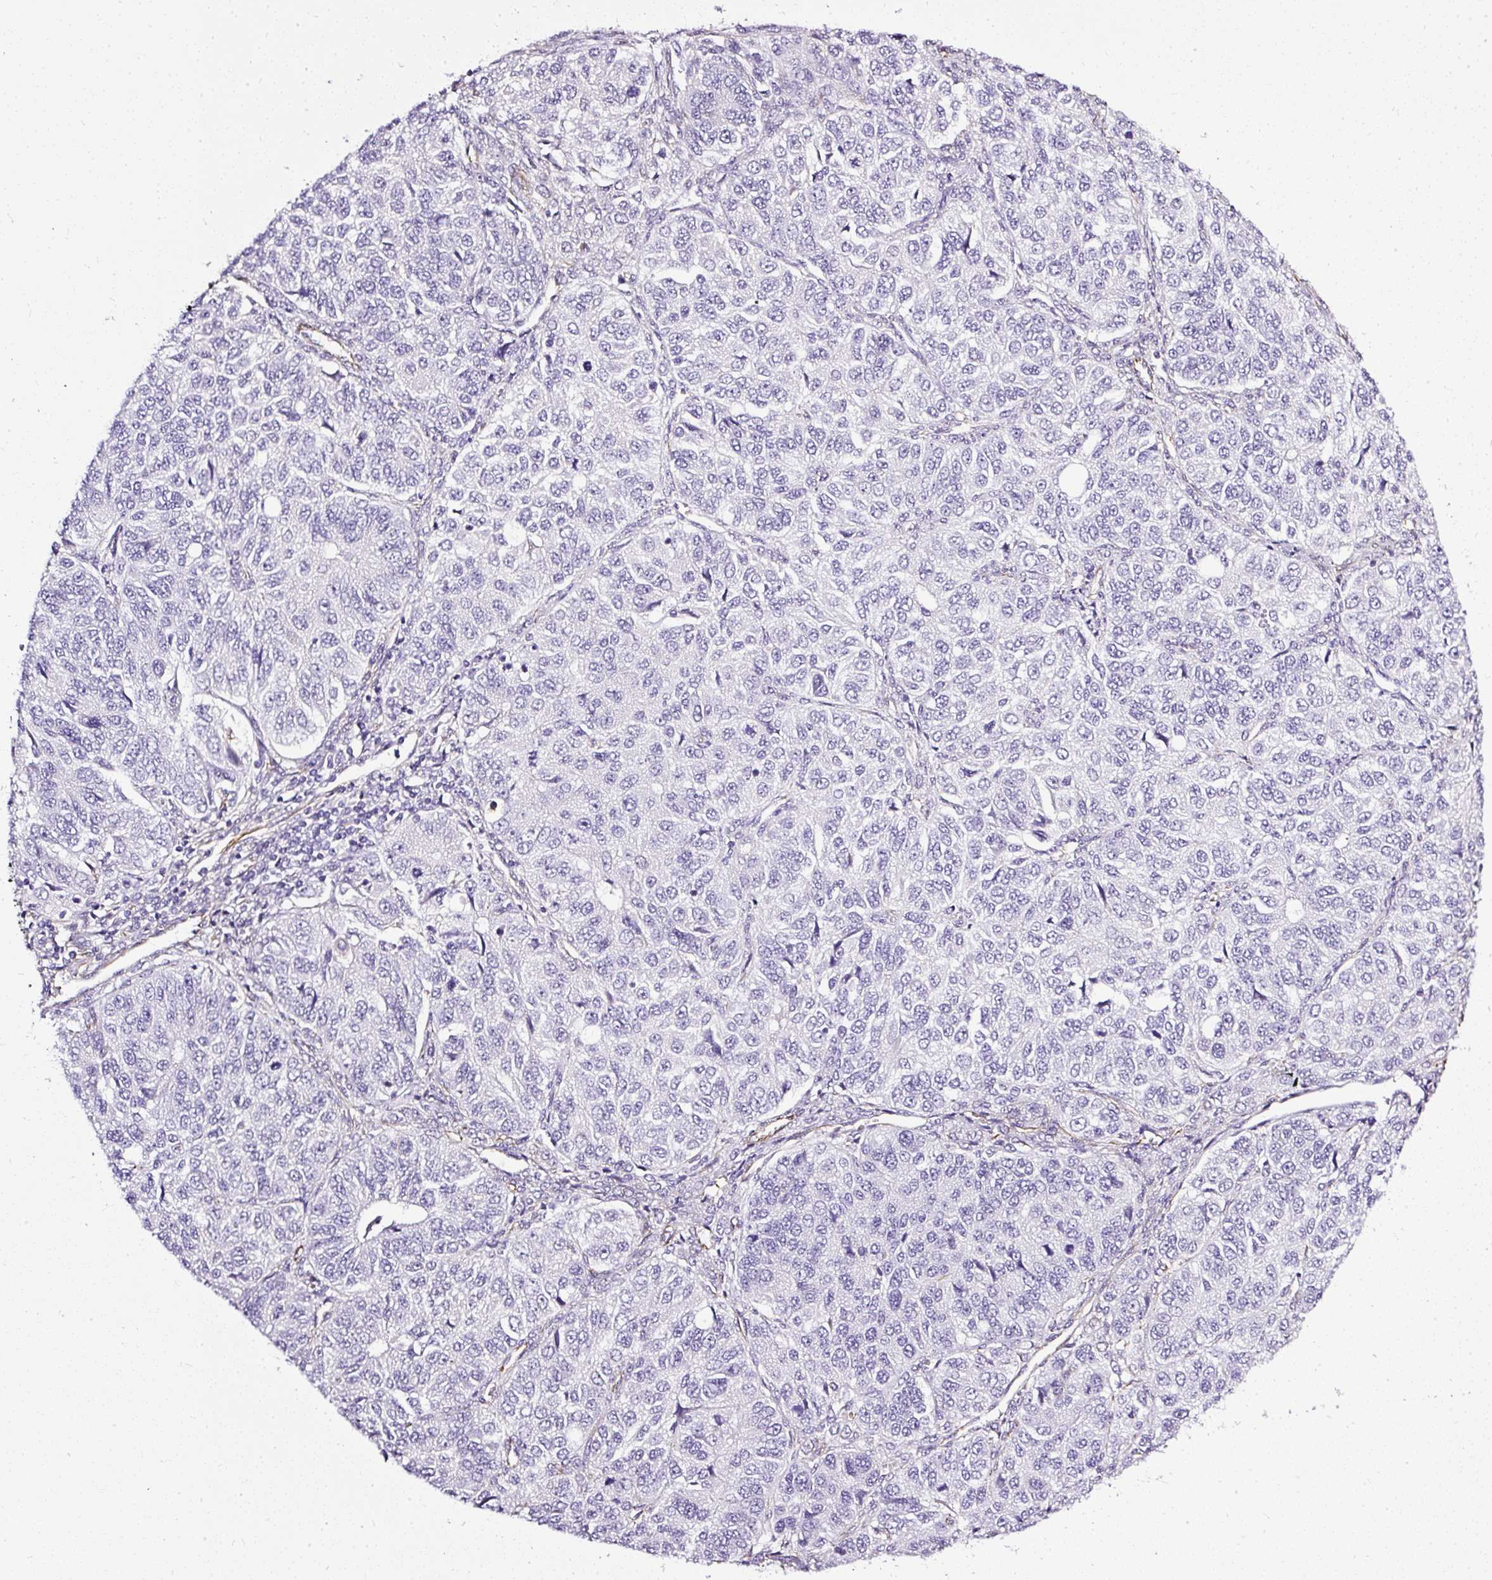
{"staining": {"intensity": "negative", "quantity": "none", "location": "none"}, "tissue": "ovarian cancer", "cell_type": "Tumor cells", "image_type": "cancer", "snomed": [{"axis": "morphology", "description": "Carcinoma, endometroid"}, {"axis": "topography", "description": "Ovary"}], "caption": "IHC micrograph of human ovarian cancer stained for a protein (brown), which reveals no positivity in tumor cells. The staining is performed using DAB (3,3'-diaminobenzidine) brown chromogen with nuclei counter-stained in using hematoxylin.", "gene": "PLS1", "patient": {"sex": "female", "age": 51}}